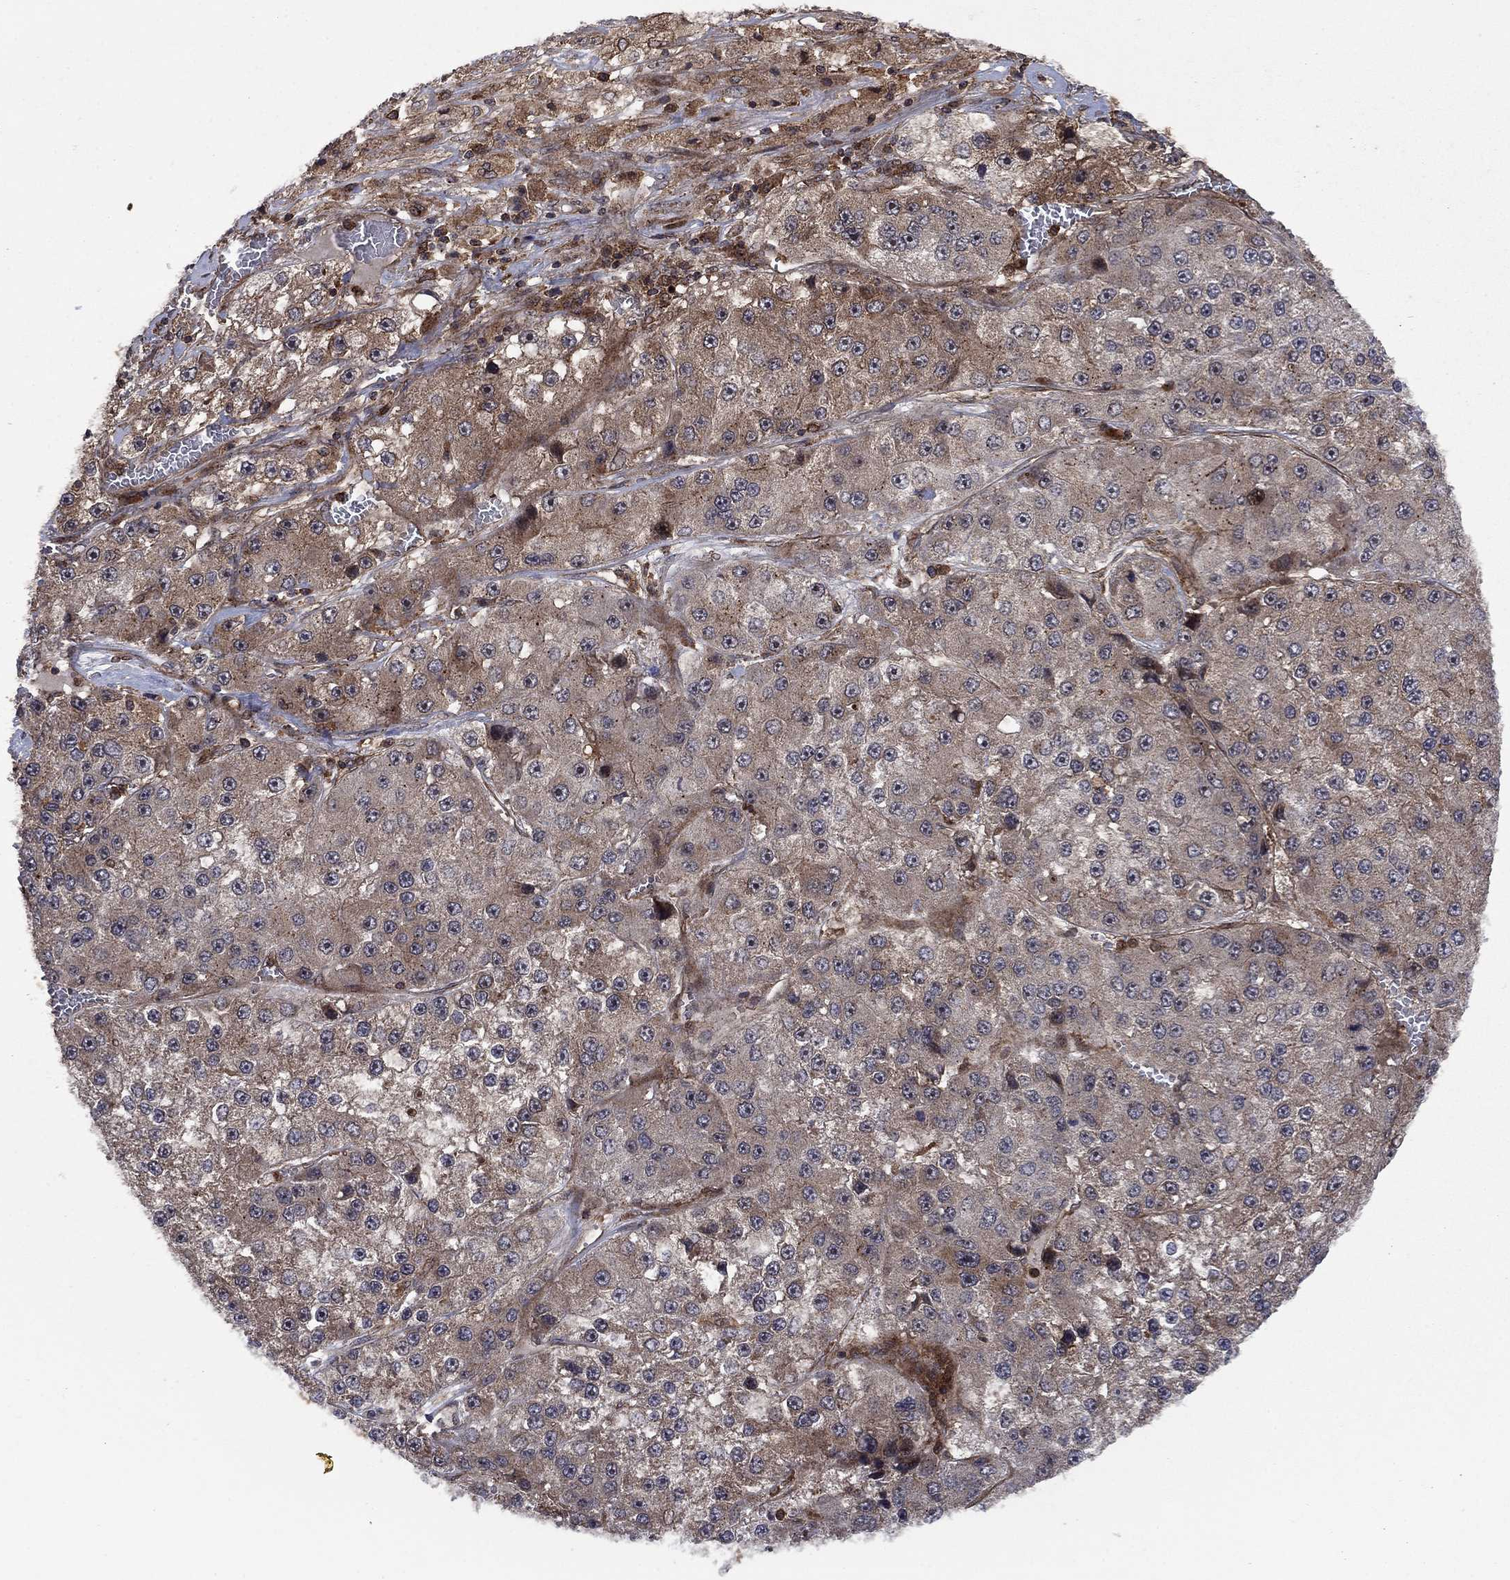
{"staining": {"intensity": "moderate", "quantity": ">75%", "location": "cytoplasmic/membranous"}, "tissue": "liver cancer", "cell_type": "Tumor cells", "image_type": "cancer", "snomed": [{"axis": "morphology", "description": "Carcinoma, Hepatocellular, NOS"}, {"axis": "topography", "description": "Liver"}], "caption": "This image exhibits IHC staining of liver cancer (hepatocellular carcinoma), with medium moderate cytoplasmic/membranous staining in about >75% of tumor cells.", "gene": "IFI35", "patient": {"sex": "female", "age": 73}}